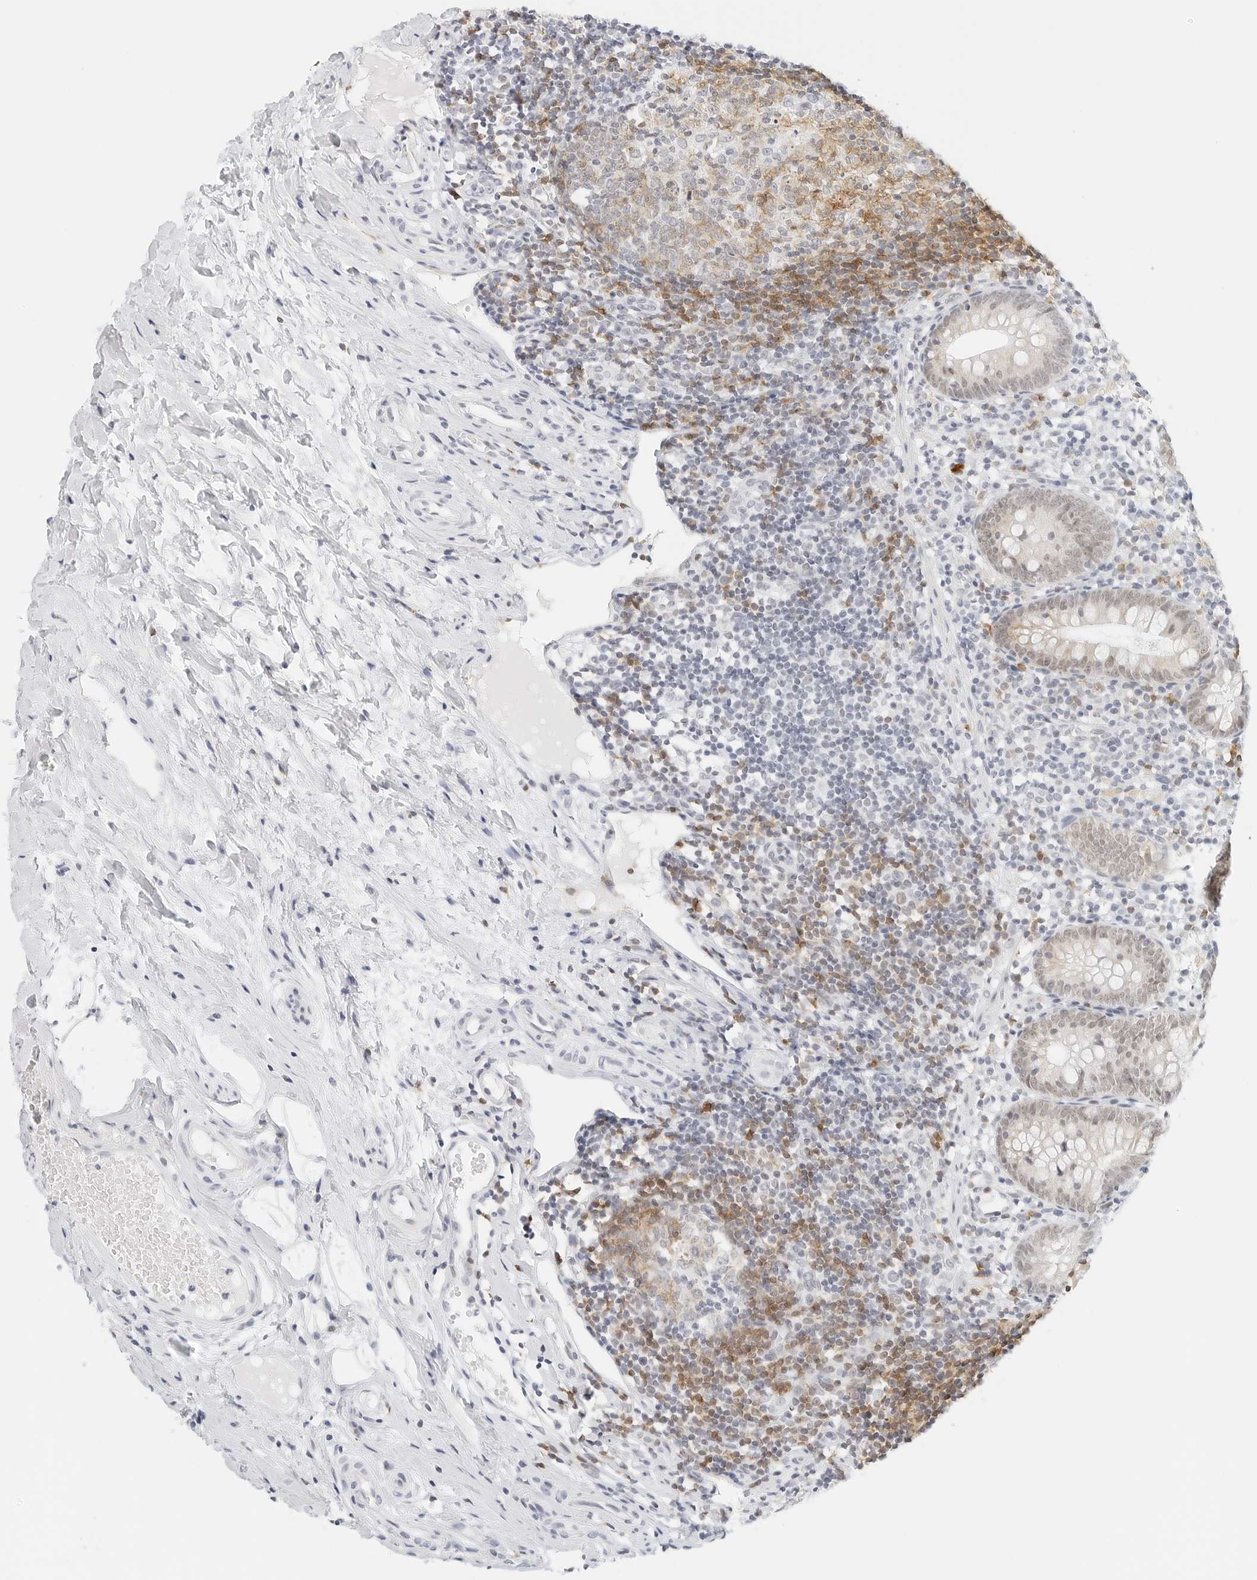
{"staining": {"intensity": "moderate", "quantity": "25%-75%", "location": "cytoplasmic/membranous,nuclear"}, "tissue": "appendix", "cell_type": "Glandular cells", "image_type": "normal", "snomed": [{"axis": "morphology", "description": "Normal tissue, NOS"}, {"axis": "topography", "description": "Appendix"}], "caption": "Moderate cytoplasmic/membranous,nuclear protein positivity is identified in approximately 25%-75% of glandular cells in appendix. (DAB (3,3'-diaminobenzidine) = brown stain, brightfield microscopy at high magnification).", "gene": "CD22", "patient": {"sex": "female", "age": 20}}